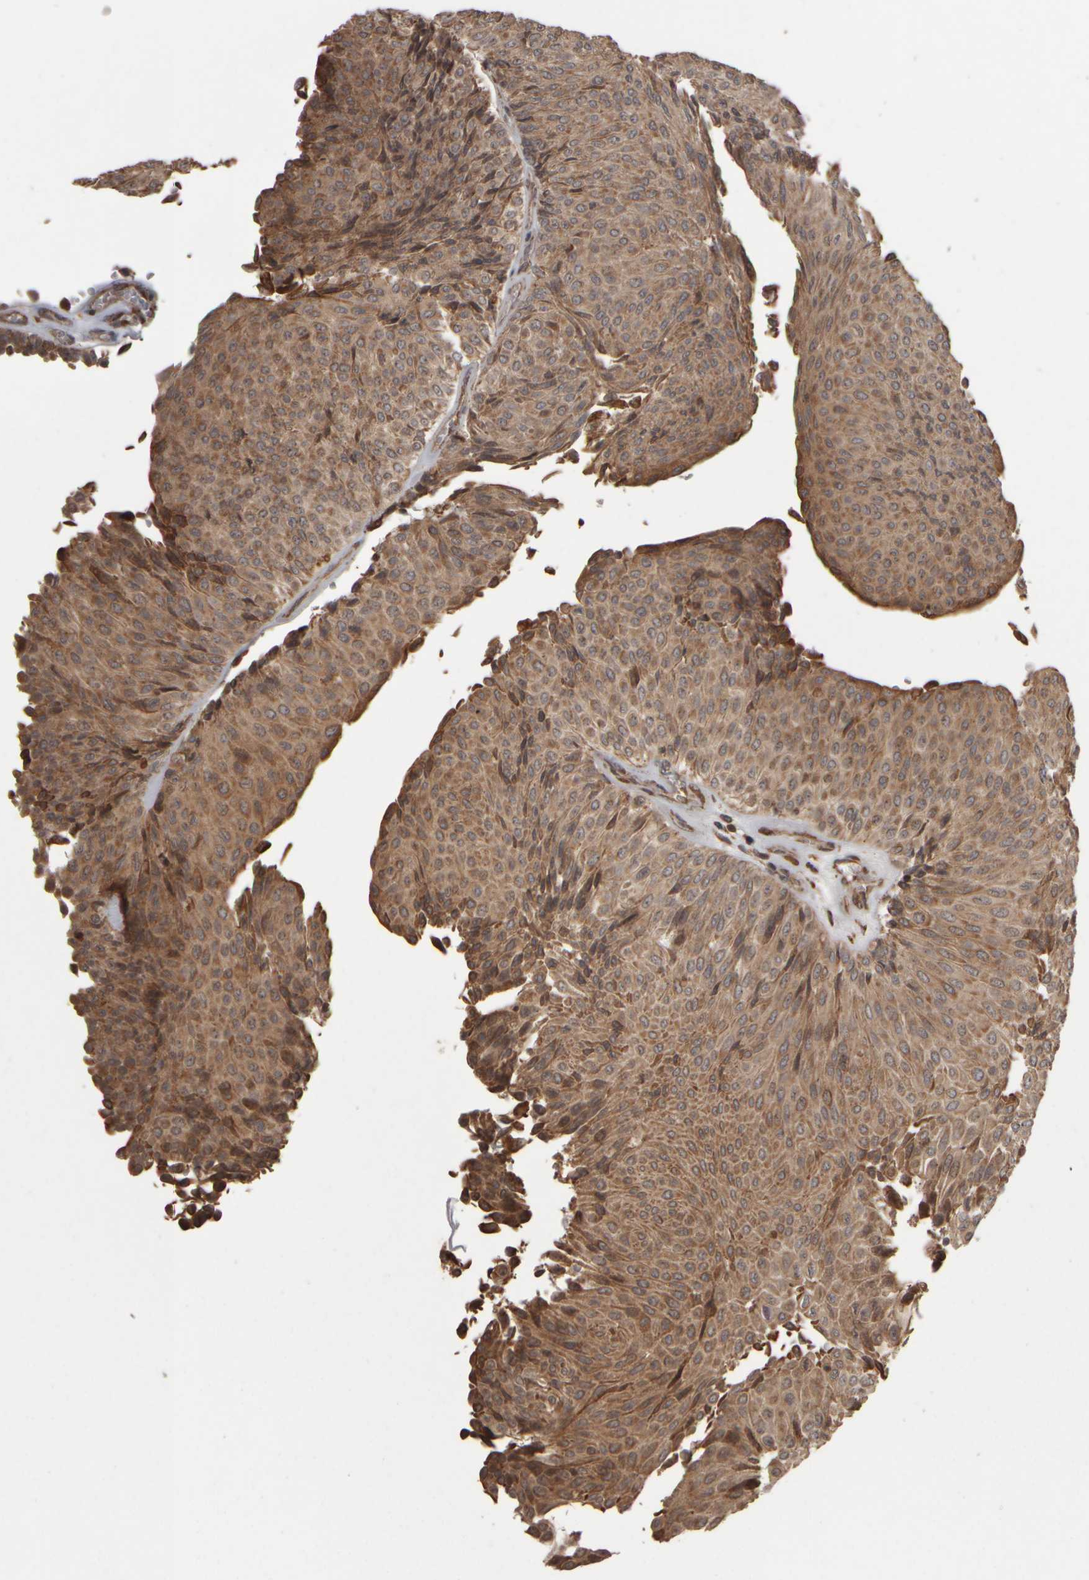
{"staining": {"intensity": "moderate", "quantity": "25%-75%", "location": "cytoplasmic/membranous"}, "tissue": "urothelial cancer", "cell_type": "Tumor cells", "image_type": "cancer", "snomed": [{"axis": "morphology", "description": "Urothelial carcinoma, Low grade"}, {"axis": "topography", "description": "Urinary bladder"}], "caption": "About 25%-75% of tumor cells in urothelial cancer demonstrate moderate cytoplasmic/membranous protein expression as visualized by brown immunohistochemical staining.", "gene": "AGBL3", "patient": {"sex": "male", "age": 78}}